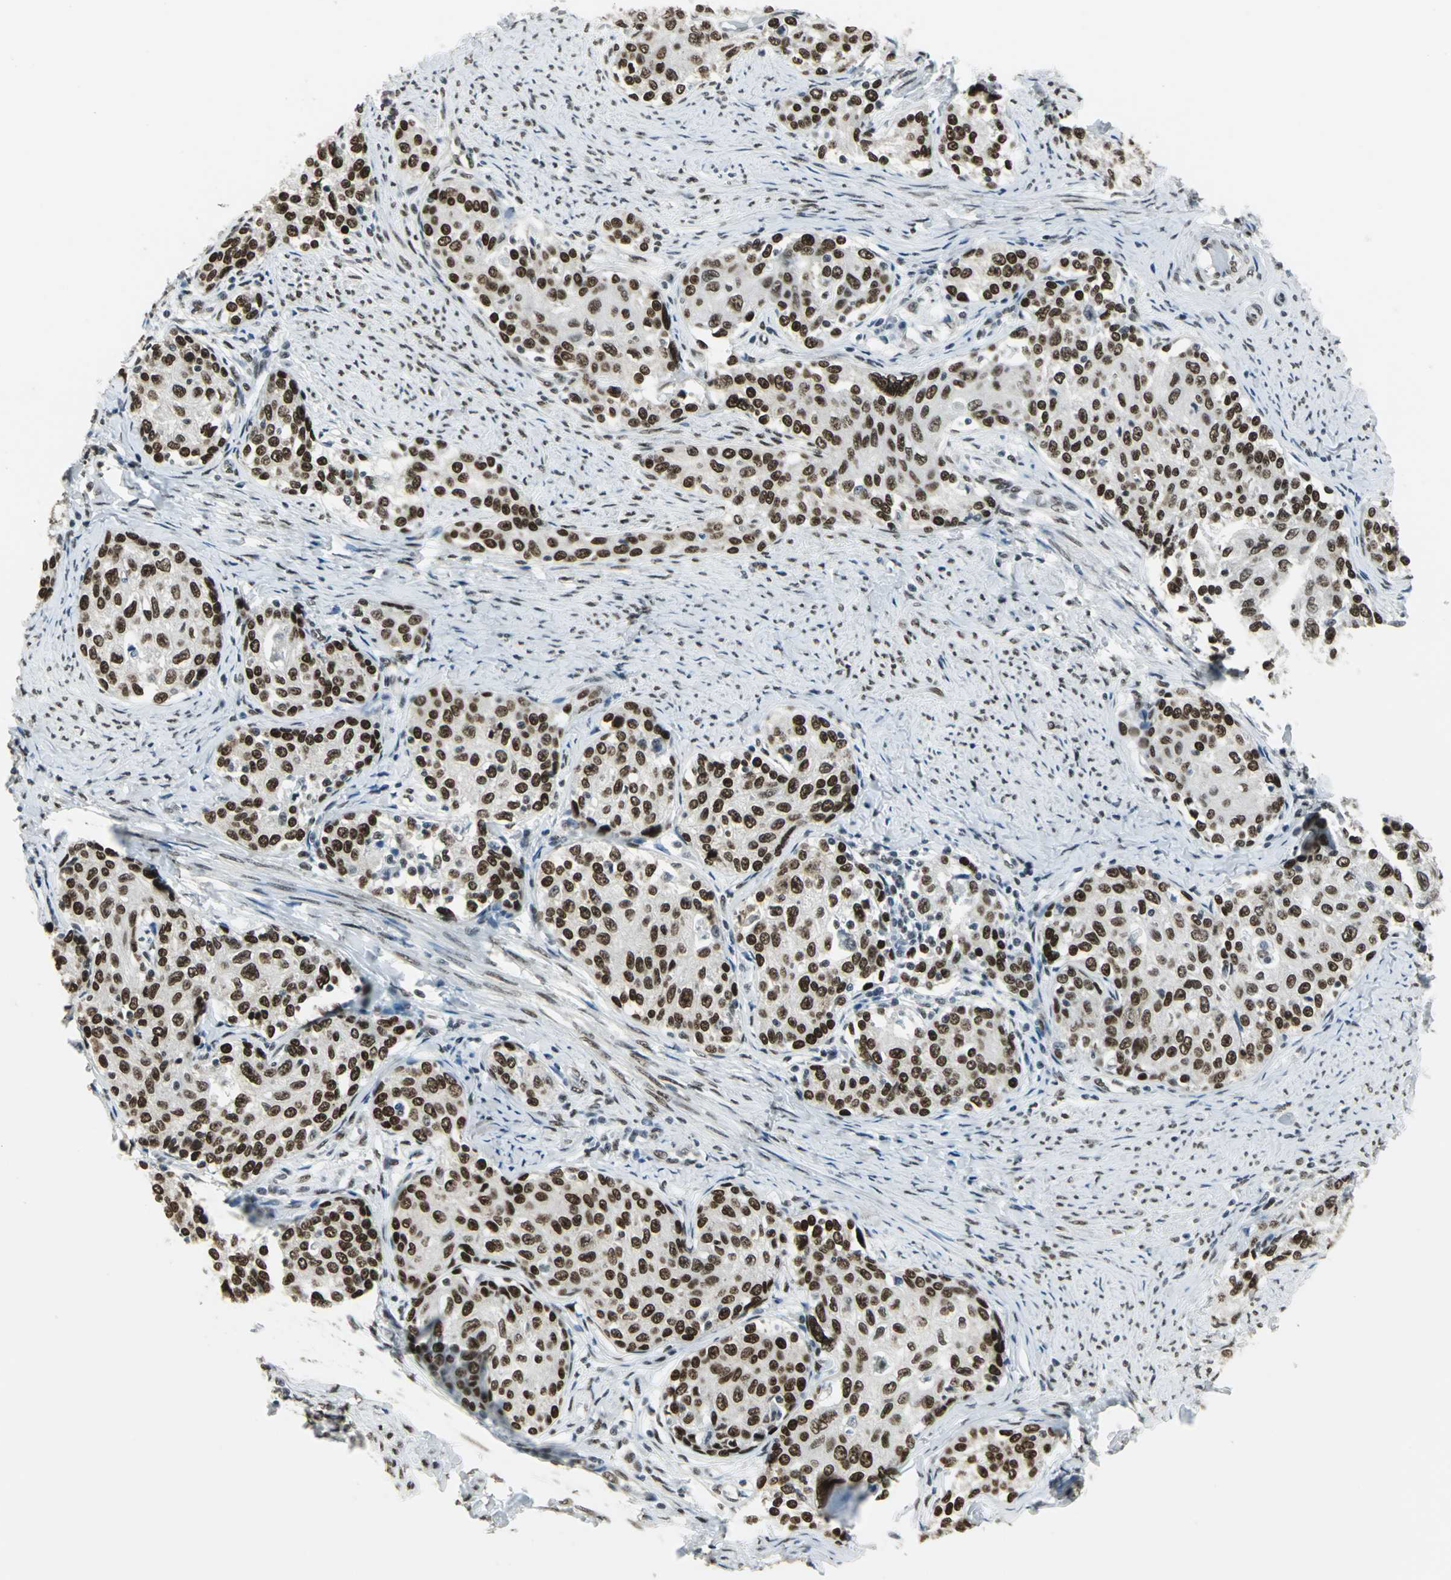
{"staining": {"intensity": "strong", "quantity": ">75%", "location": "nuclear"}, "tissue": "cervical cancer", "cell_type": "Tumor cells", "image_type": "cancer", "snomed": [{"axis": "morphology", "description": "Squamous cell carcinoma, NOS"}, {"axis": "morphology", "description": "Adenocarcinoma, NOS"}, {"axis": "topography", "description": "Cervix"}], "caption": "Immunohistochemical staining of cervical cancer displays strong nuclear protein staining in about >75% of tumor cells.", "gene": "ADNP", "patient": {"sex": "female", "age": 52}}